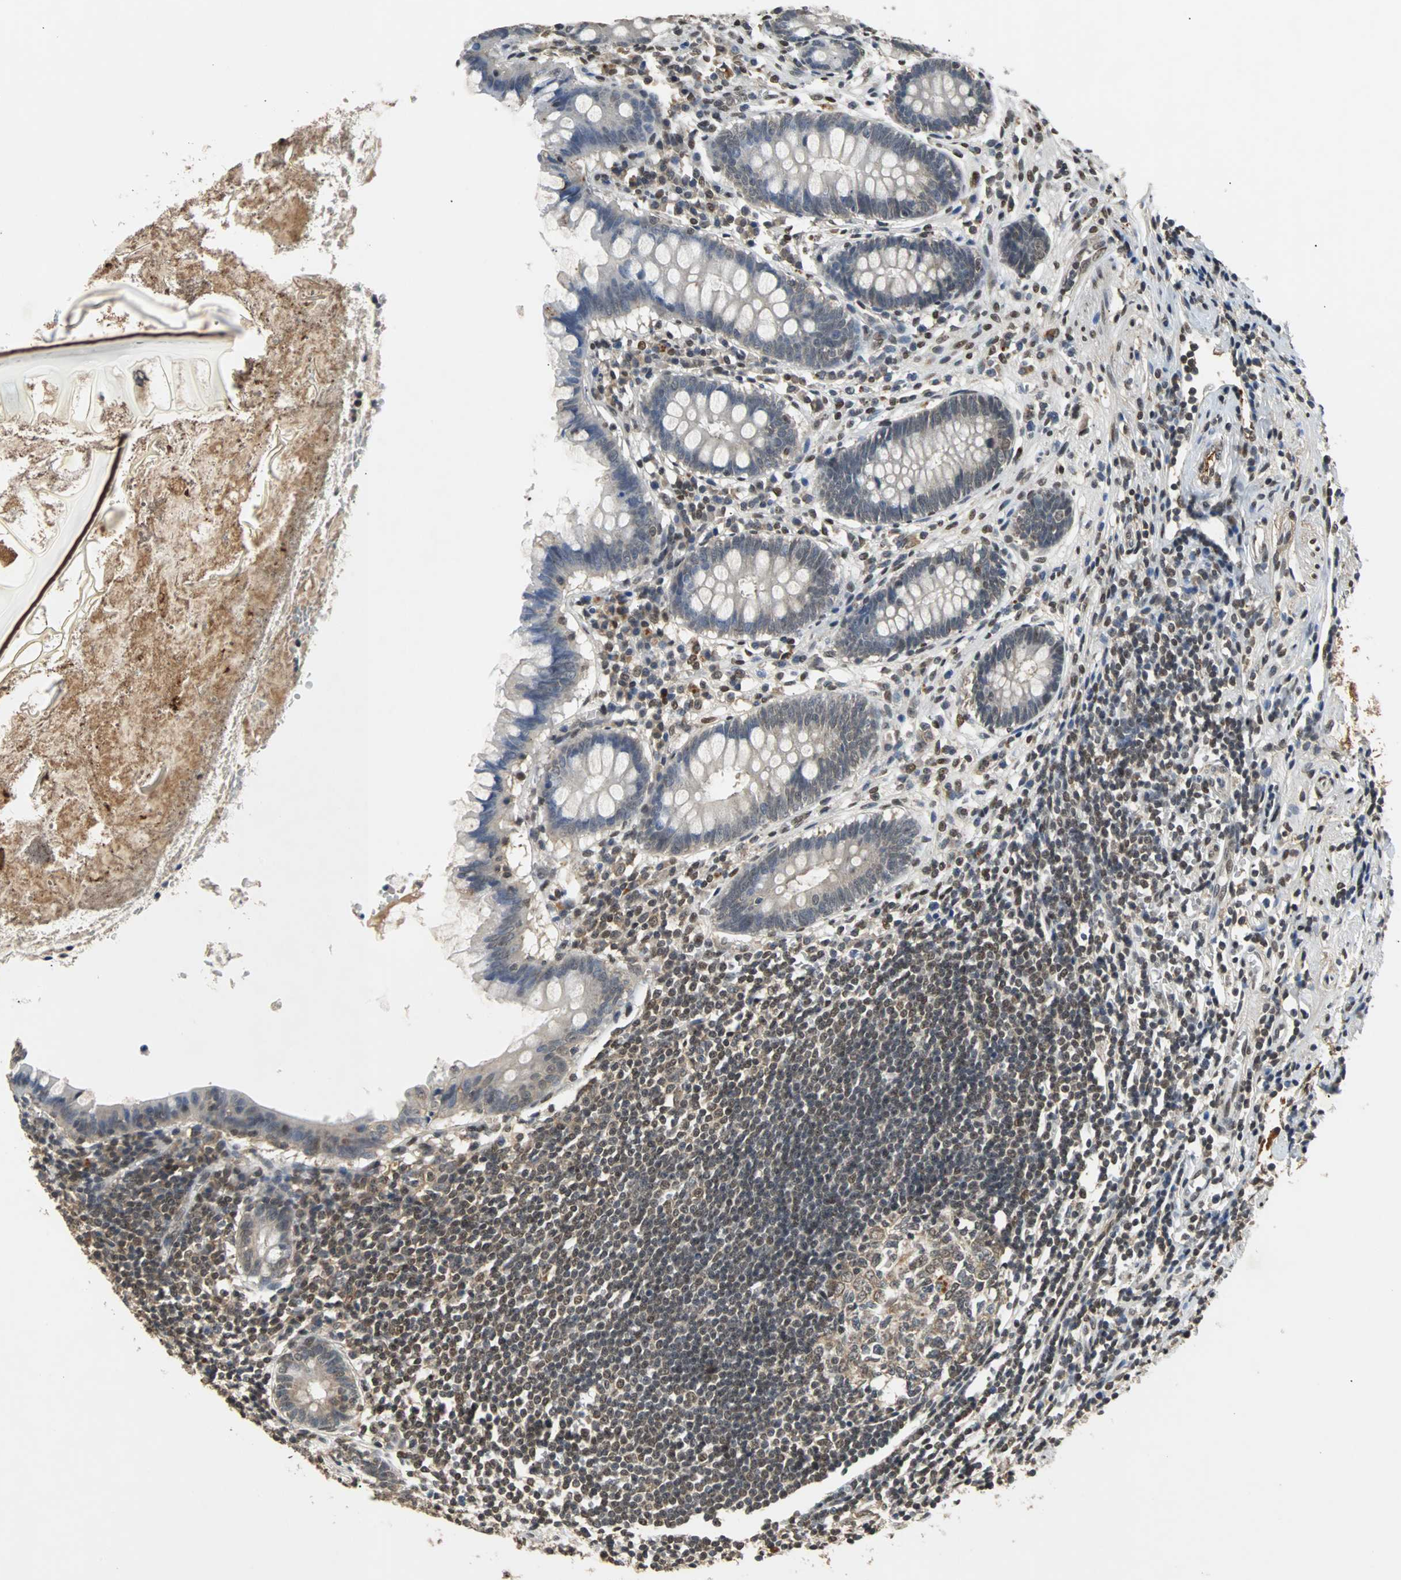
{"staining": {"intensity": "weak", "quantity": "25%-75%", "location": "cytoplasmic/membranous"}, "tissue": "appendix", "cell_type": "Glandular cells", "image_type": "normal", "snomed": [{"axis": "morphology", "description": "Normal tissue, NOS"}, {"axis": "topography", "description": "Appendix"}], "caption": "Immunohistochemistry histopathology image of normal appendix: human appendix stained using immunohistochemistry displays low levels of weak protein expression localized specifically in the cytoplasmic/membranous of glandular cells, appearing as a cytoplasmic/membranous brown color.", "gene": "PHC1", "patient": {"sex": "female", "age": 50}}